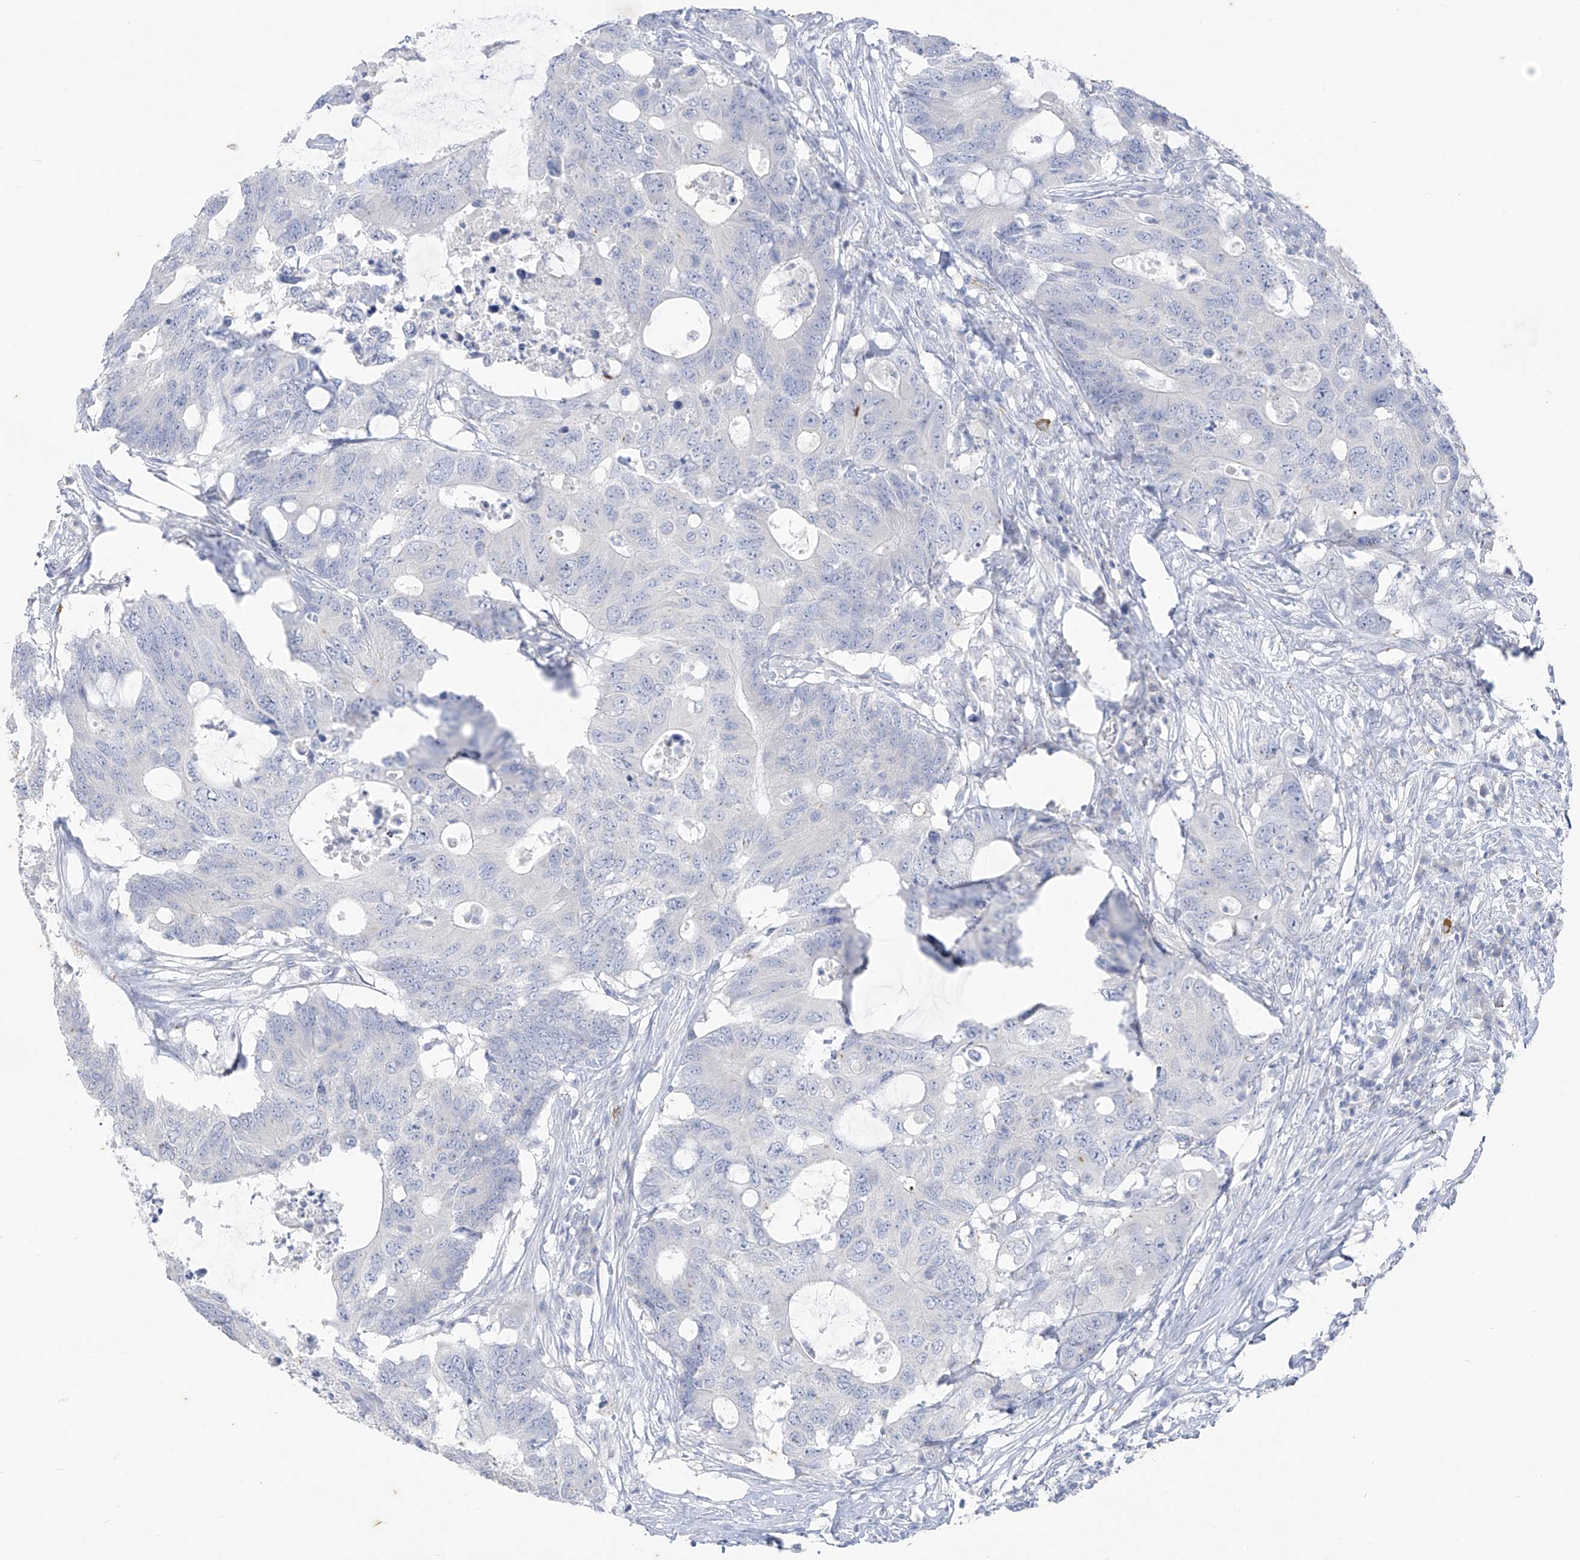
{"staining": {"intensity": "negative", "quantity": "none", "location": "none"}, "tissue": "colorectal cancer", "cell_type": "Tumor cells", "image_type": "cancer", "snomed": [{"axis": "morphology", "description": "Adenocarcinoma, NOS"}, {"axis": "topography", "description": "Colon"}], "caption": "High magnification brightfield microscopy of adenocarcinoma (colorectal) stained with DAB (brown) and counterstained with hematoxylin (blue): tumor cells show no significant positivity.", "gene": "CX3CR1", "patient": {"sex": "male", "age": 71}}